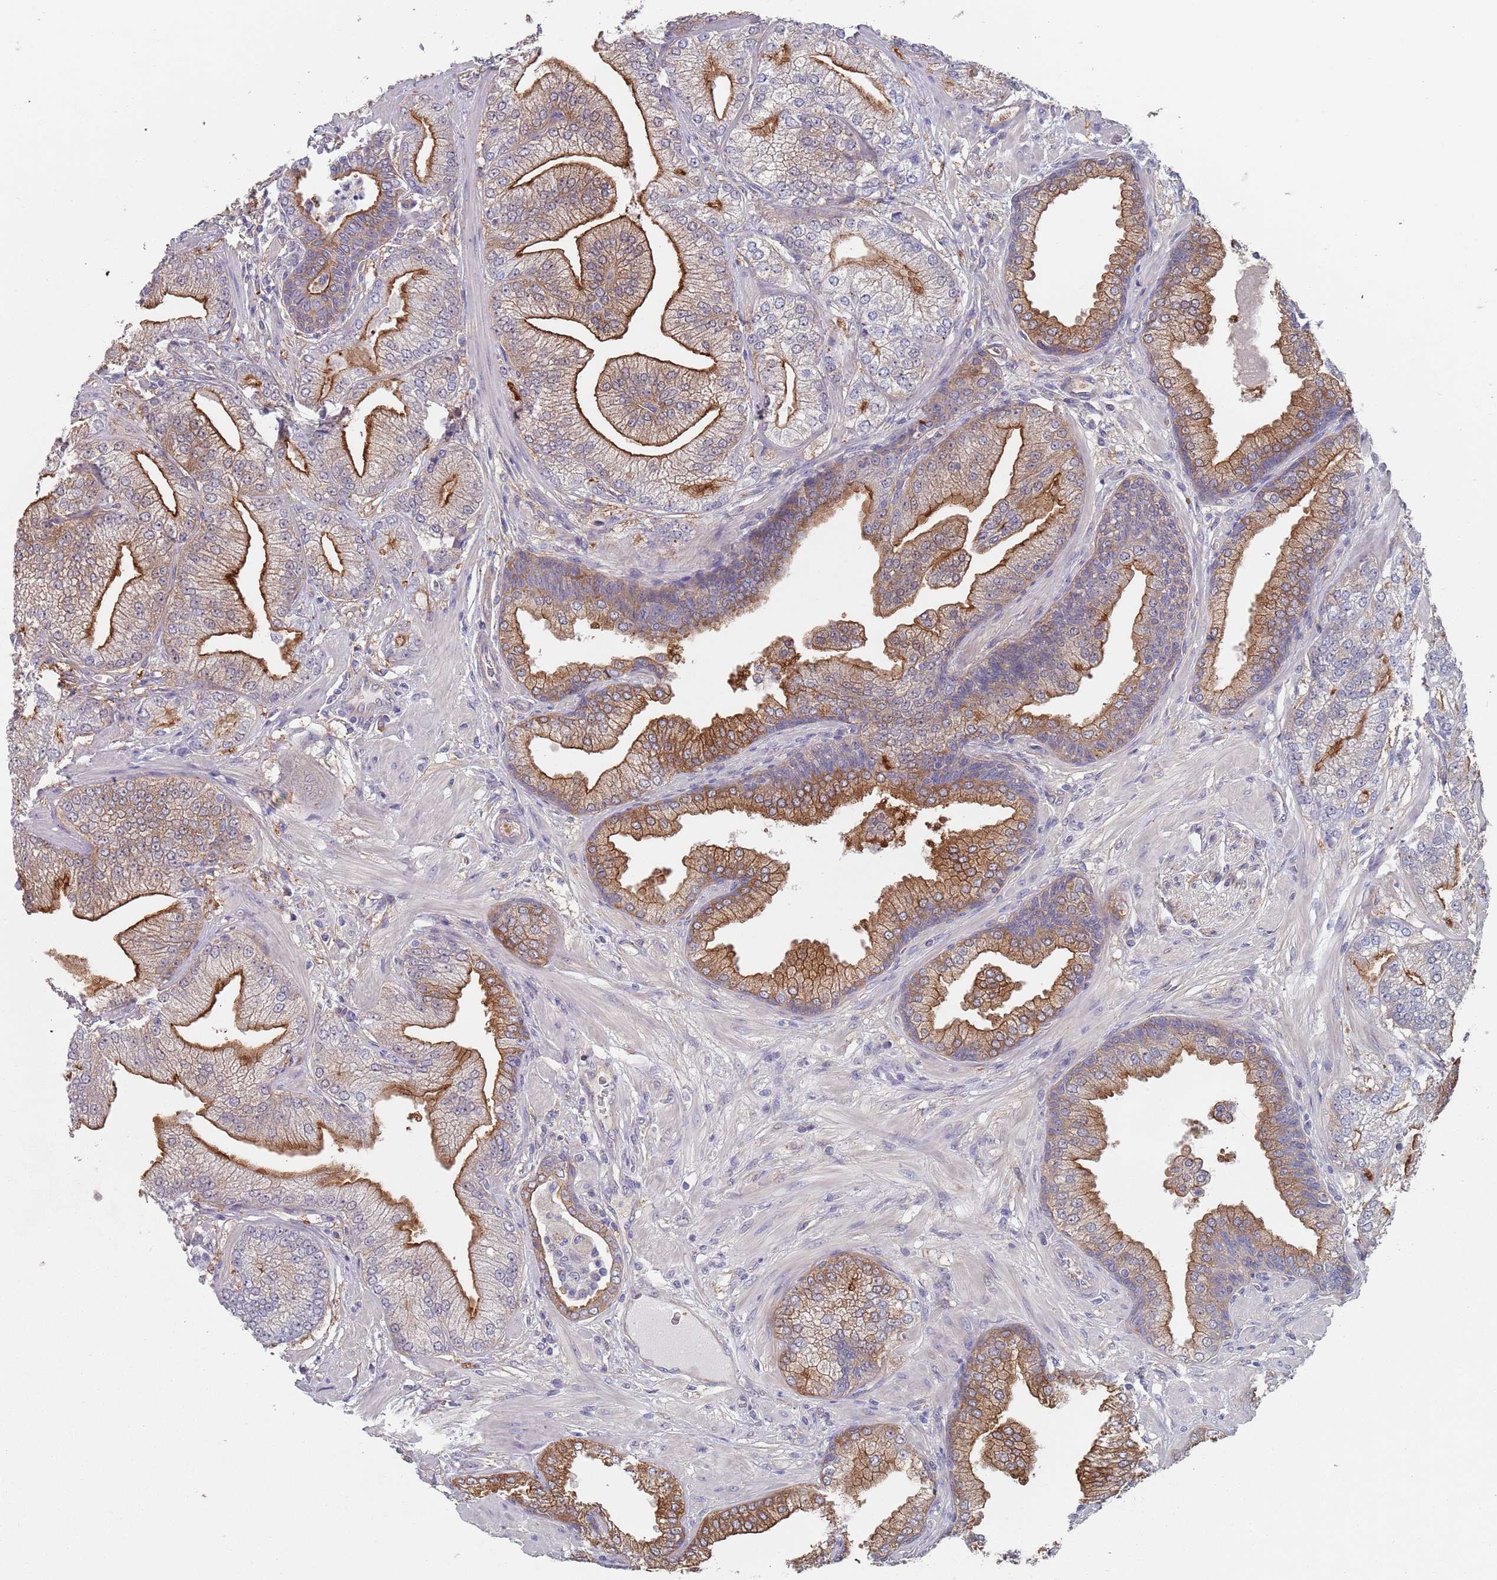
{"staining": {"intensity": "moderate", "quantity": ">75%", "location": "cytoplasmic/membranous"}, "tissue": "prostate cancer", "cell_type": "Tumor cells", "image_type": "cancer", "snomed": [{"axis": "morphology", "description": "Adenocarcinoma, Low grade"}, {"axis": "topography", "description": "Prostate"}], "caption": "This micrograph exhibits immunohistochemistry (IHC) staining of prostate low-grade adenocarcinoma, with medium moderate cytoplasmic/membranous staining in about >75% of tumor cells.", "gene": "APPL2", "patient": {"sex": "male", "age": 55}}